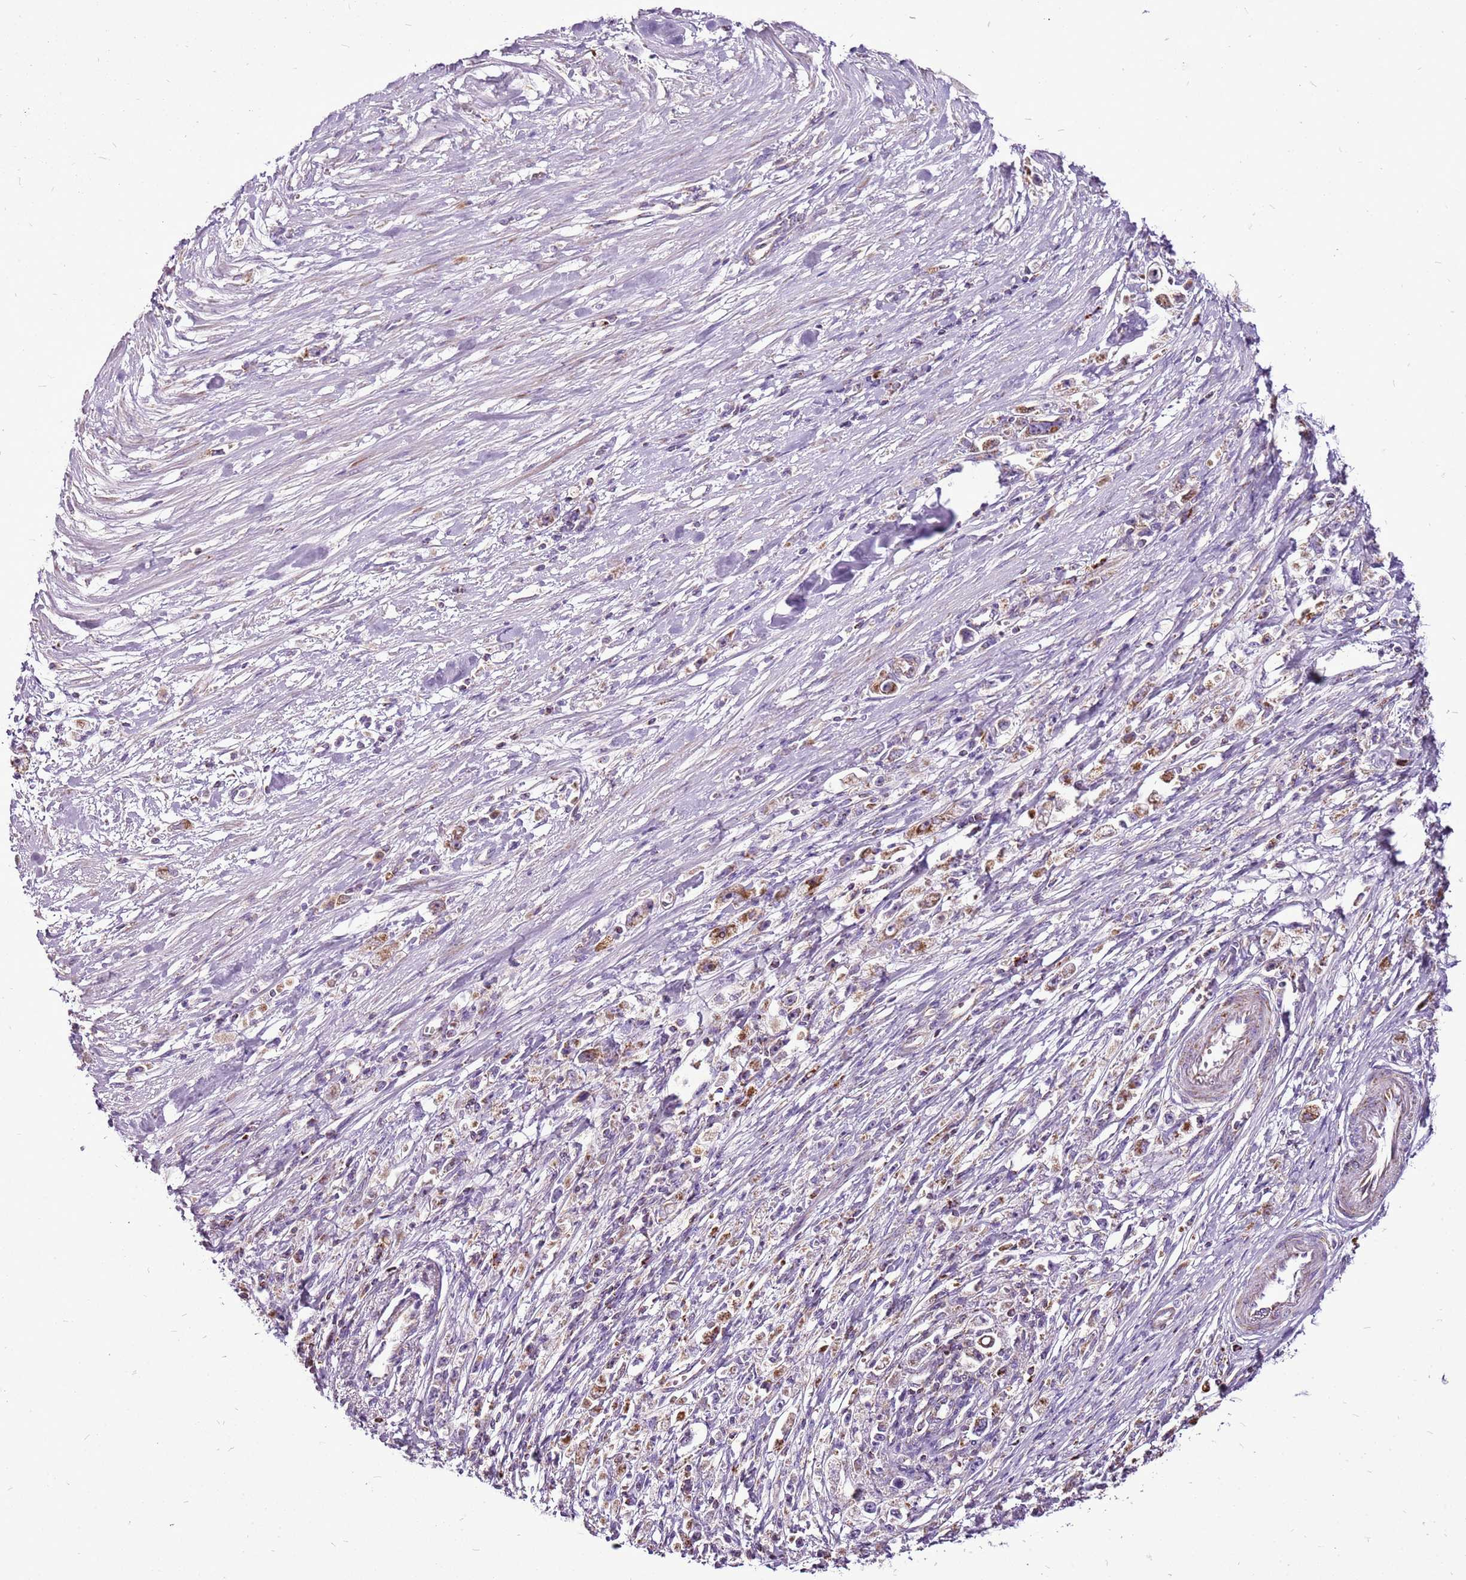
{"staining": {"intensity": "moderate", "quantity": ">75%", "location": "cytoplasmic/membranous"}, "tissue": "stomach cancer", "cell_type": "Tumor cells", "image_type": "cancer", "snomed": [{"axis": "morphology", "description": "Adenocarcinoma, NOS"}, {"axis": "topography", "description": "Stomach"}], "caption": "A medium amount of moderate cytoplasmic/membranous positivity is present in approximately >75% of tumor cells in stomach cancer (adenocarcinoma) tissue. Immunohistochemistry (ihc) stains the protein in brown and the nuclei are stained blue.", "gene": "GCDH", "patient": {"sex": "female", "age": 59}}